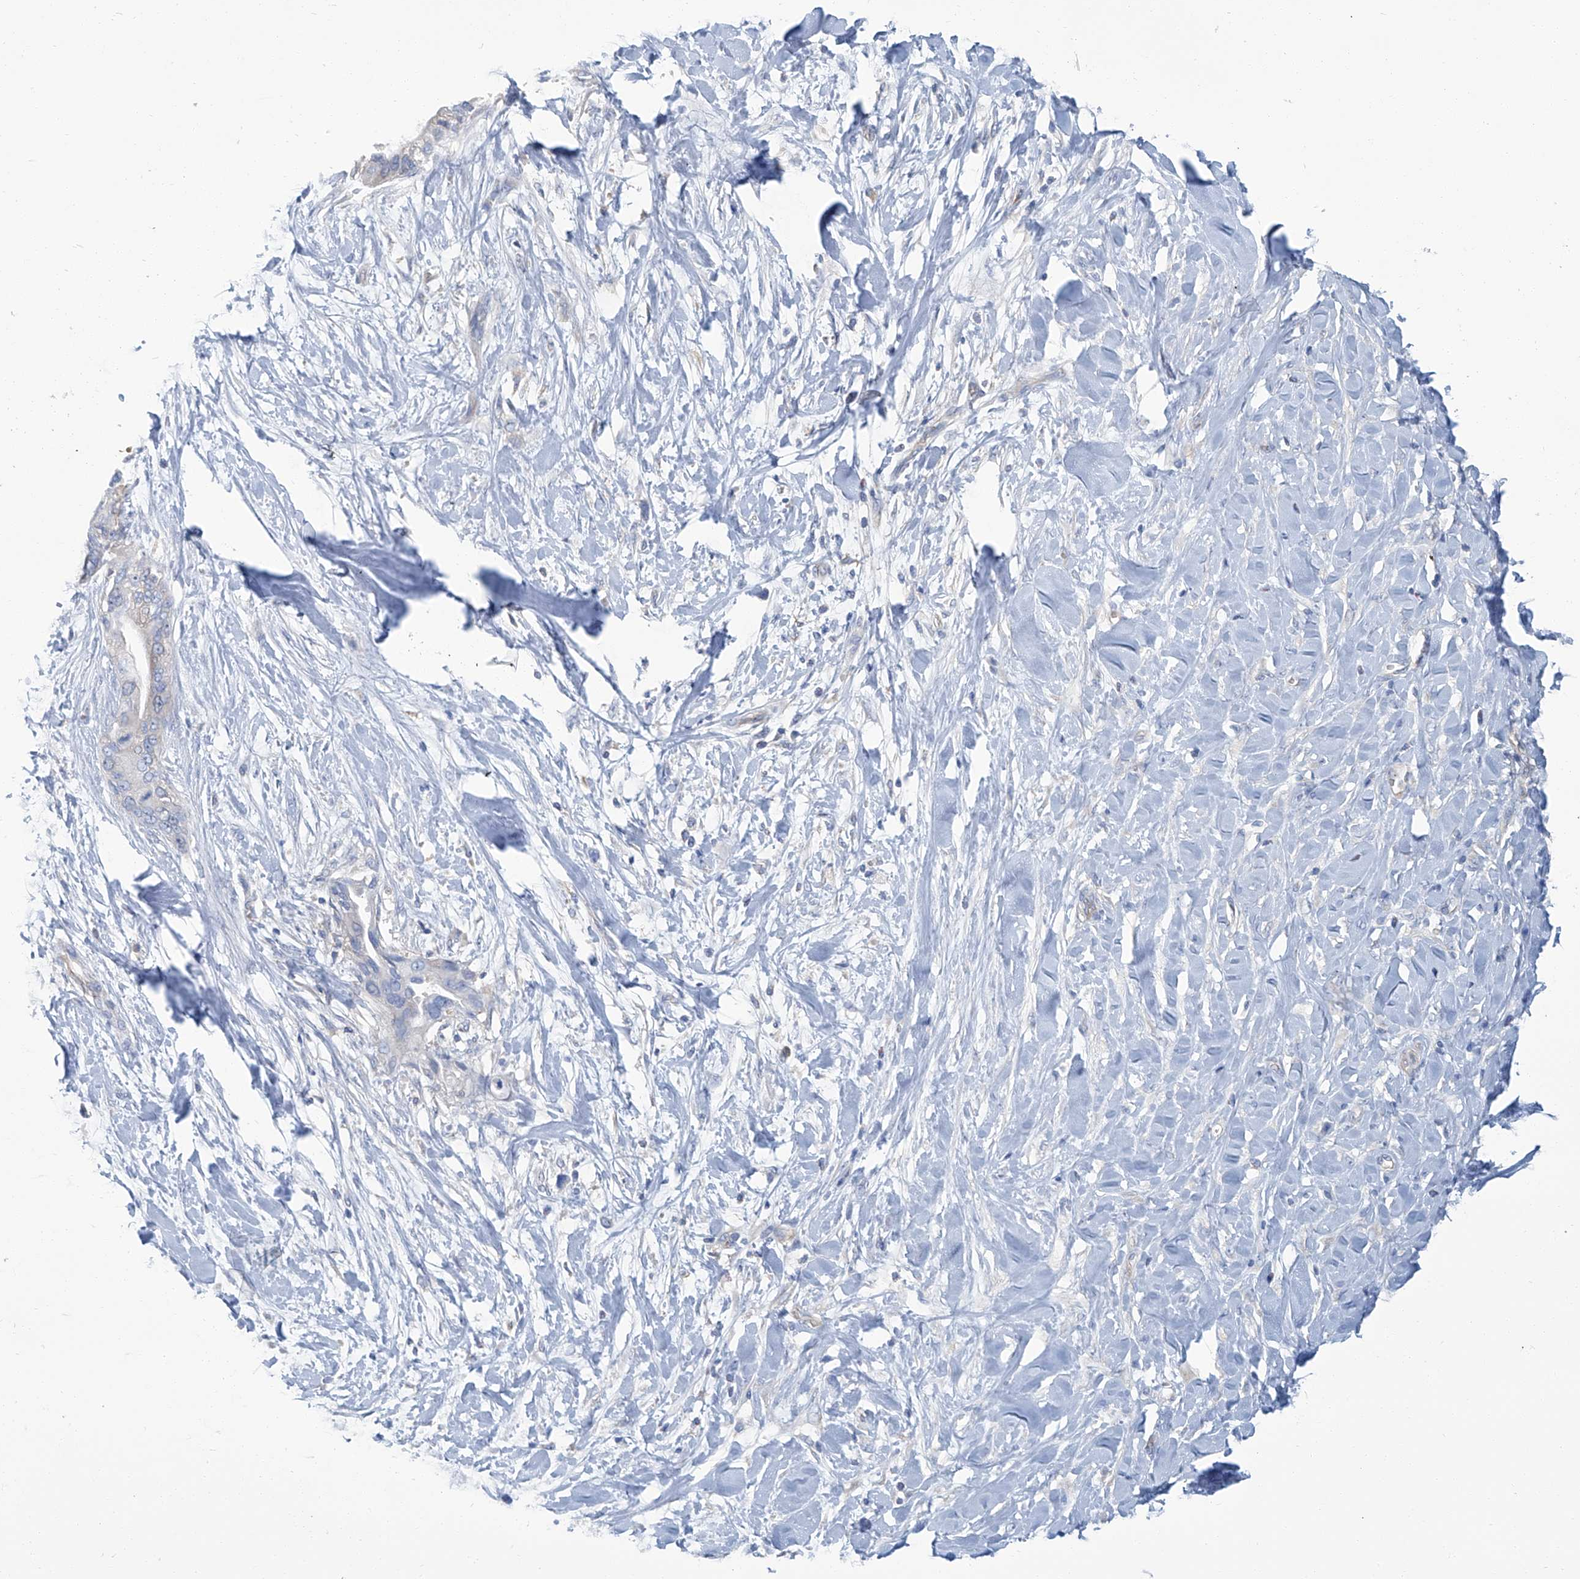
{"staining": {"intensity": "negative", "quantity": "none", "location": "none"}, "tissue": "pancreatic cancer", "cell_type": "Tumor cells", "image_type": "cancer", "snomed": [{"axis": "morphology", "description": "Normal tissue, NOS"}, {"axis": "morphology", "description": "Adenocarcinoma, NOS"}, {"axis": "topography", "description": "Pancreas"}, {"axis": "topography", "description": "Peripheral nerve tissue"}], "caption": "High magnification brightfield microscopy of pancreatic cancer stained with DAB (brown) and counterstained with hematoxylin (blue): tumor cells show no significant staining. (Immunohistochemistry, brightfield microscopy, high magnification).", "gene": "PFKL", "patient": {"sex": "male", "age": 59}}